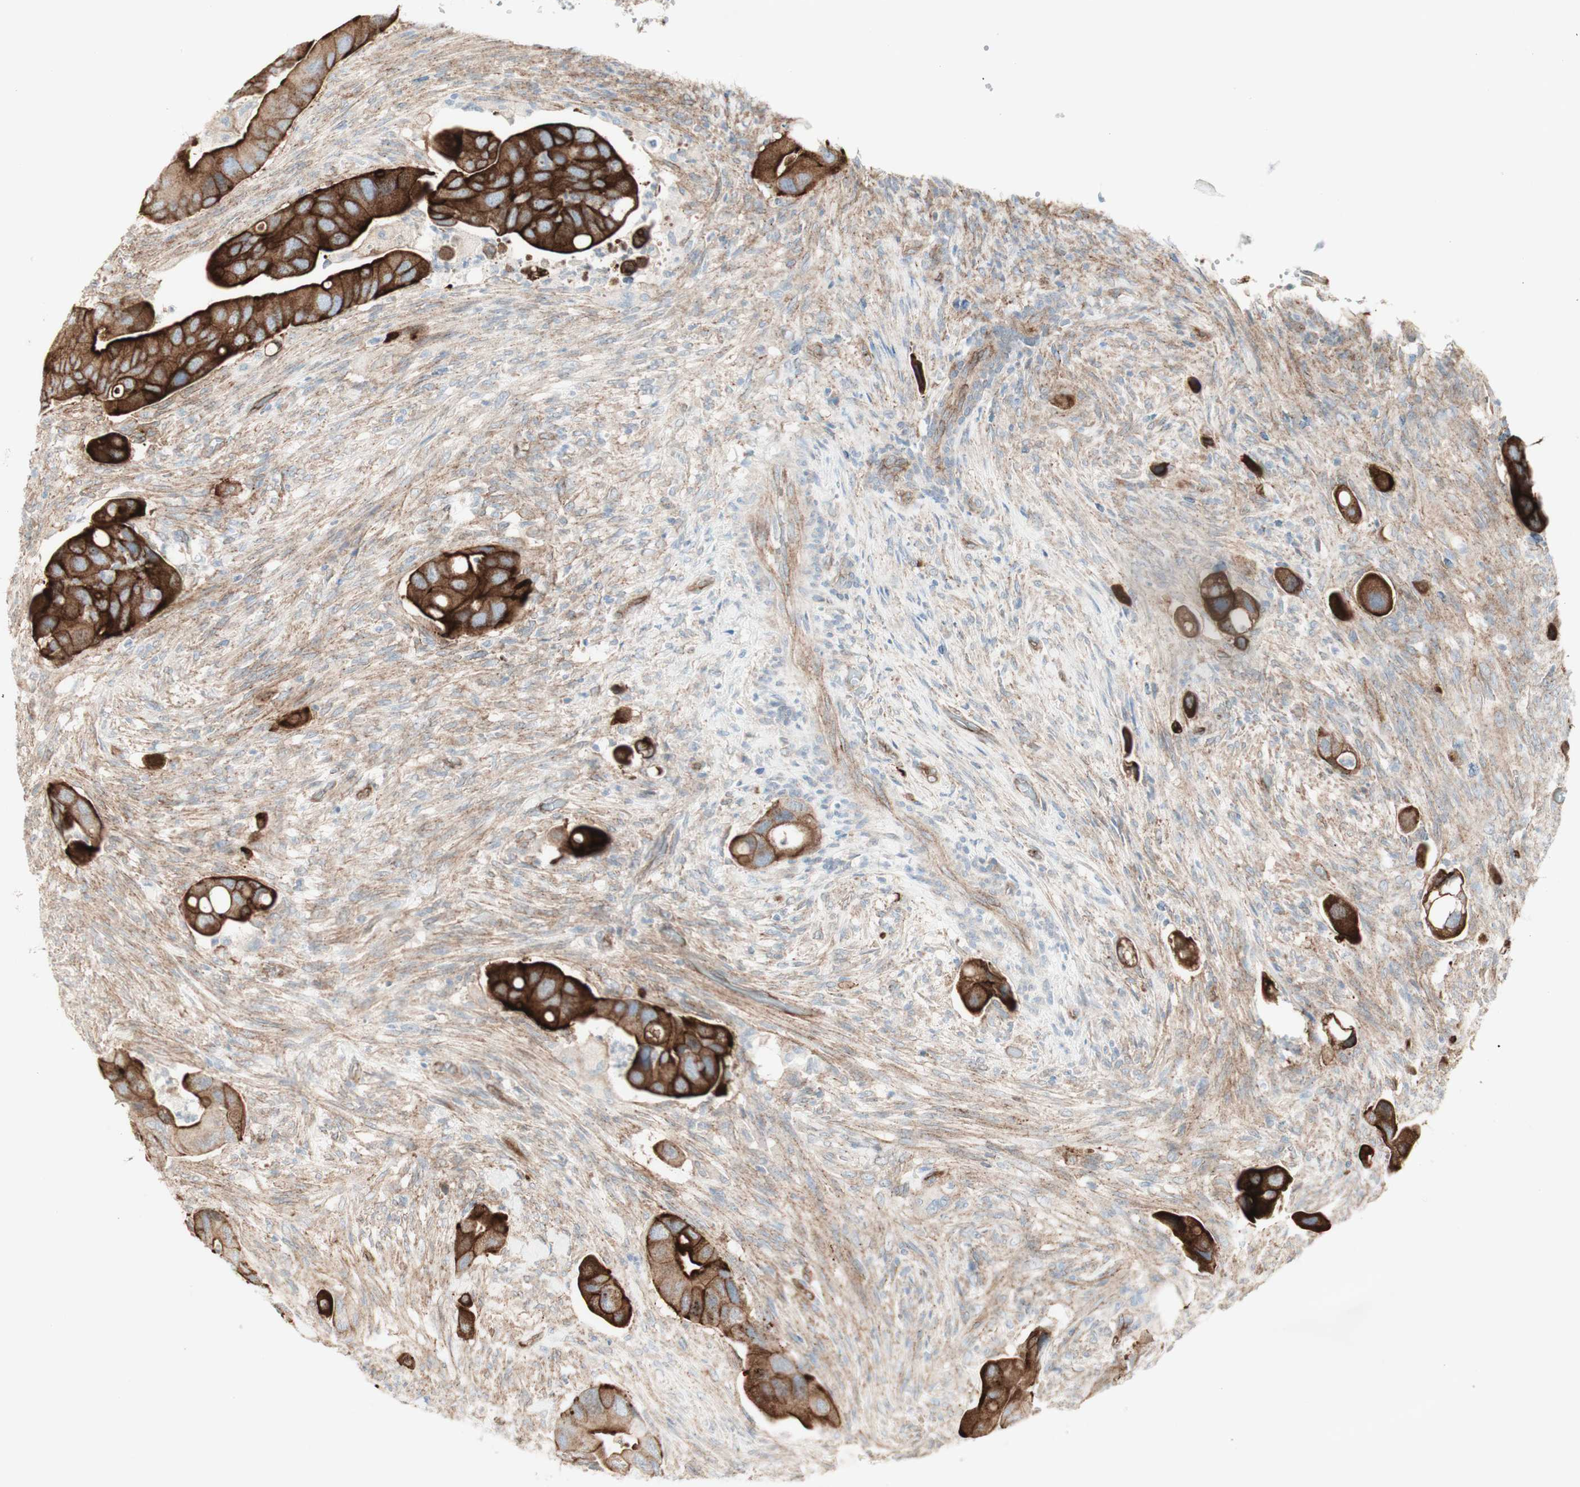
{"staining": {"intensity": "strong", "quantity": ">75%", "location": "cytoplasmic/membranous"}, "tissue": "colorectal cancer", "cell_type": "Tumor cells", "image_type": "cancer", "snomed": [{"axis": "morphology", "description": "Adenocarcinoma, NOS"}, {"axis": "topography", "description": "Rectum"}], "caption": "This micrograph shows immunohistochemistry (IHC) staining of colorectal cancer, with high strong cytoplasmic/membranous staining in about >75% of tumor cells.", "gene": "MYO6", "patient": {"sex": "female", "age": 57}}